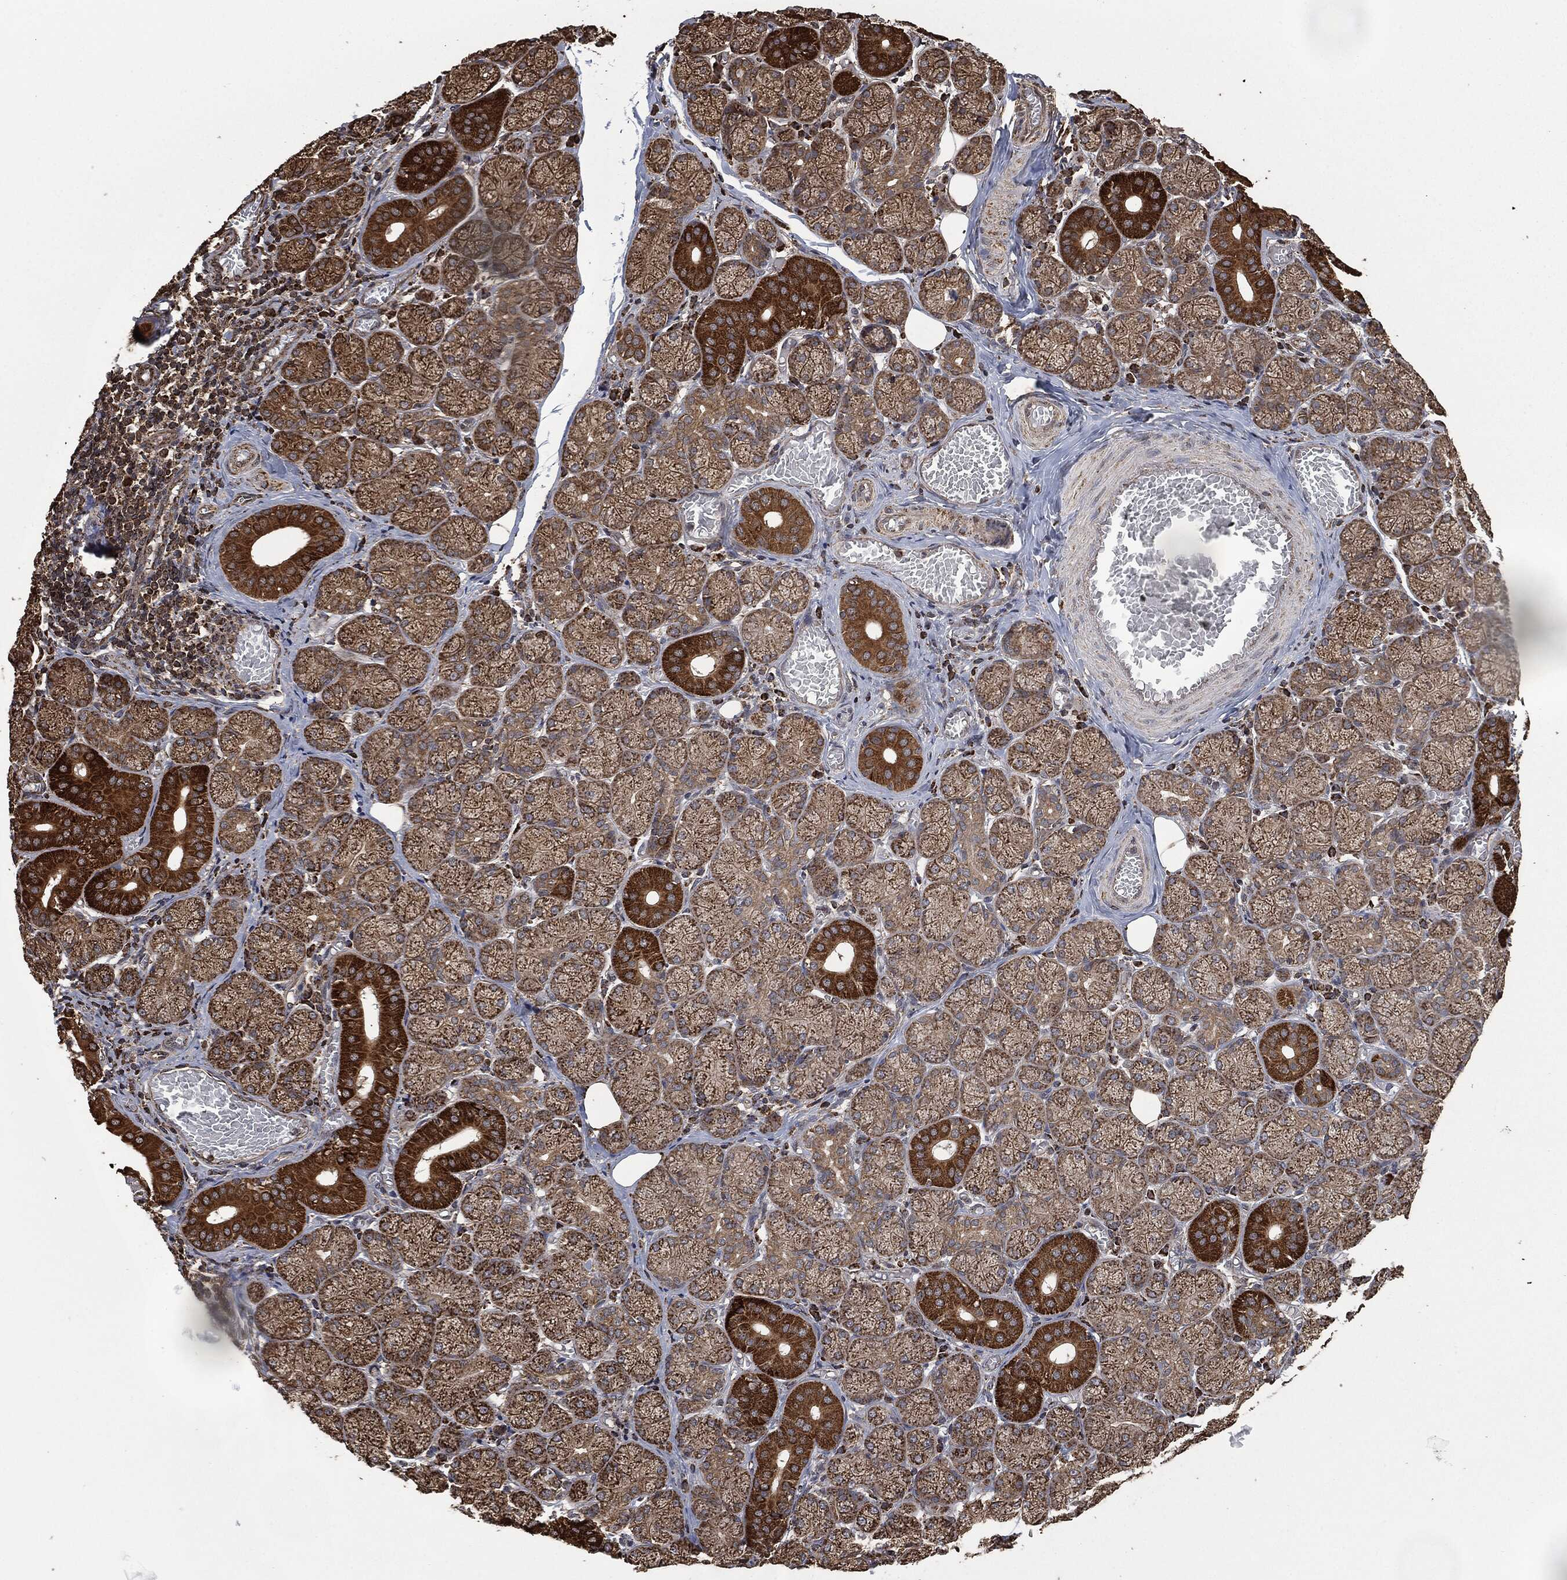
{"staining": {"intensity": "strong", "quantity": "25%-75%", "location": "cytoplasmic/membranous"}, "tissue": "salivary gland", "cell_type": "Glandular cells", "image_type": "normal", "snomed": [{"axis": "morphology", "description": "Normal tissue, NOS"}, {"axis": "topography", "description": "Salivary gland"}, {"axis": "topography", "description": "Peripheral nerve tissue"}], "caption": "Immunohistochemistry of unremarkable salivary gland displays high levels of strong cytoplasmic/membranous expression in about 25%-75% of glandular cells. Immunohistochemistry (ihc) stains the protein of interest in brown and the nuclei are stained blue.", "gene": "LIG3", "patient": {"sex": "female", "age": 24}}